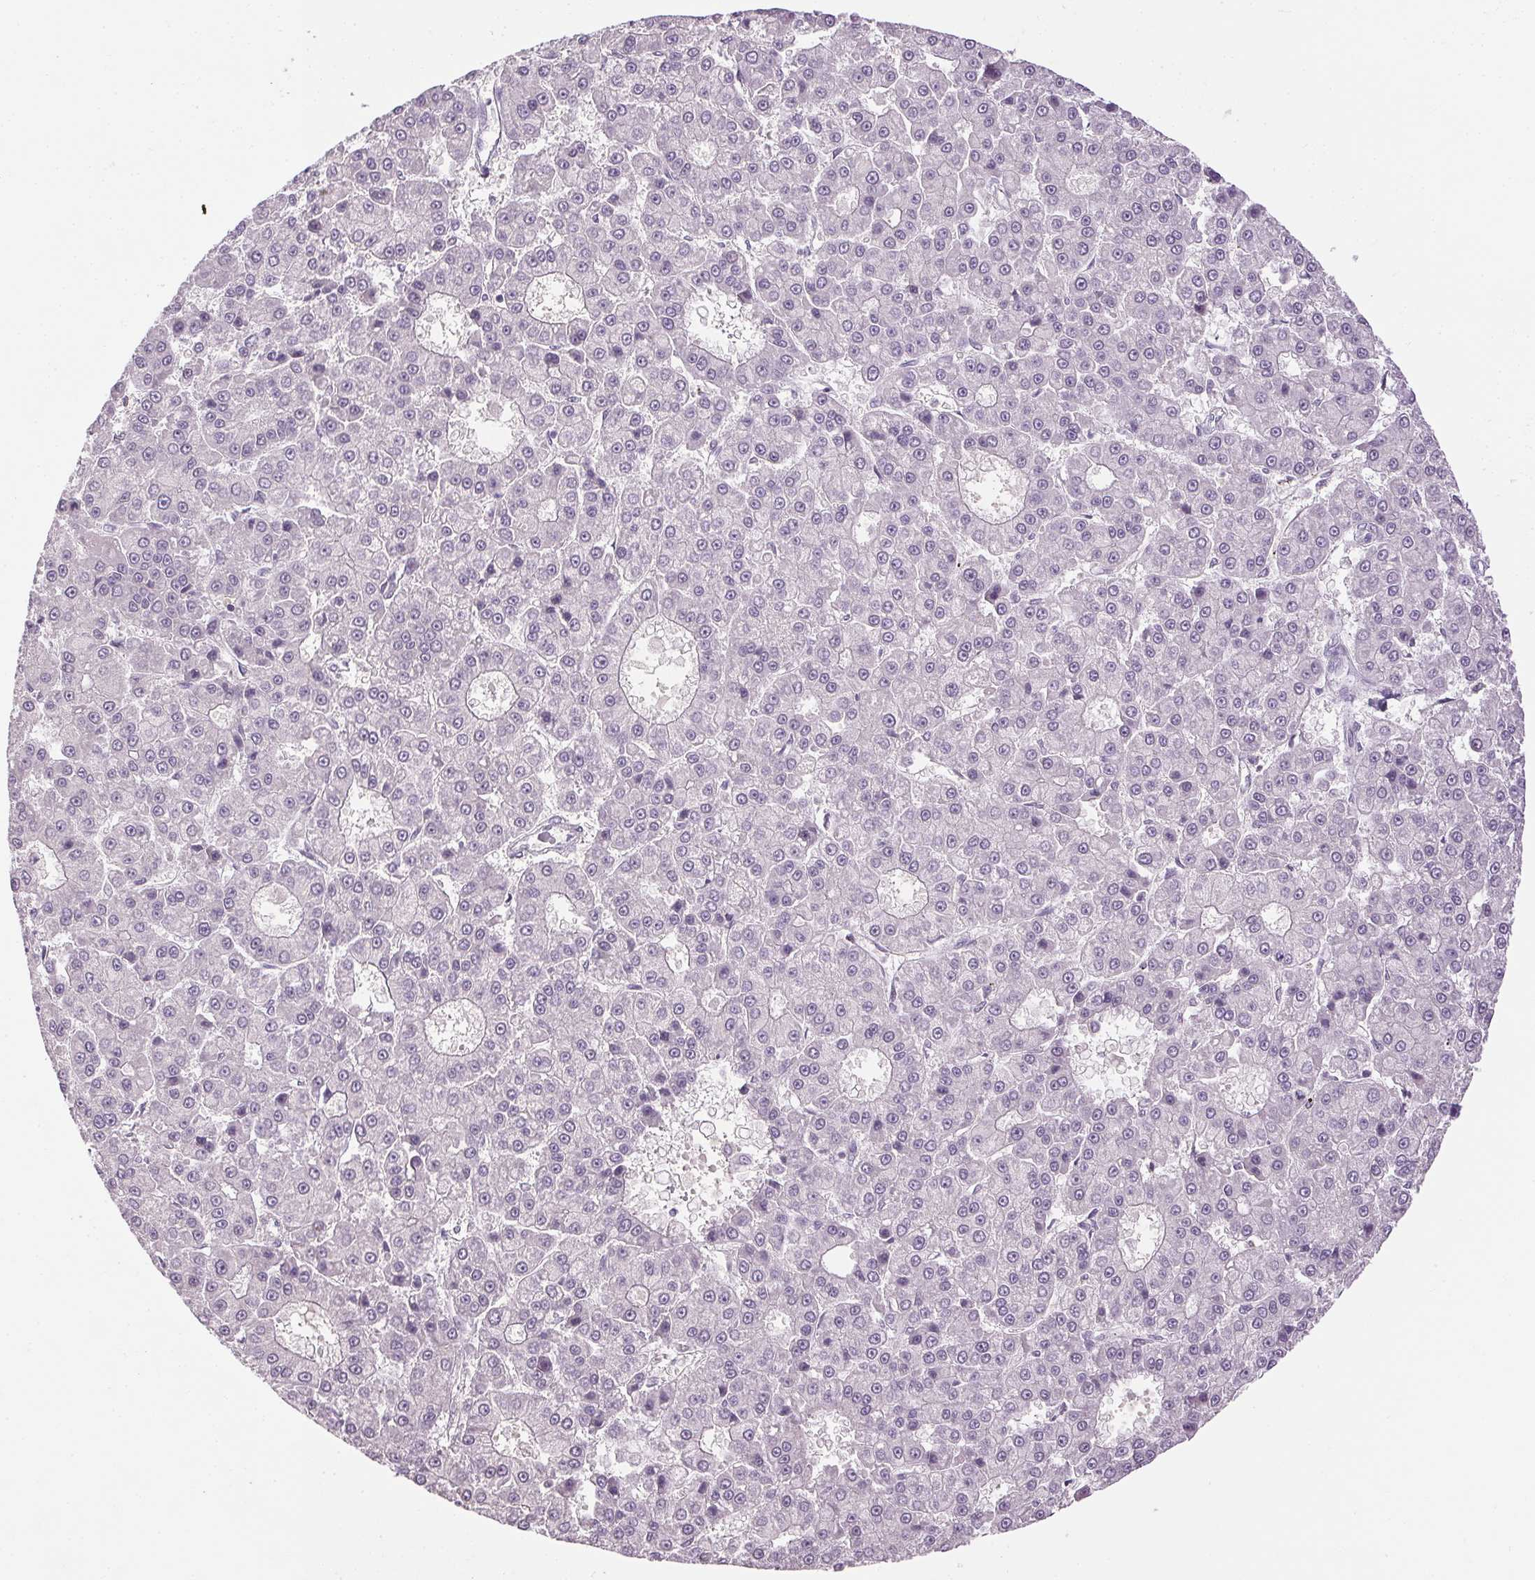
{"staining": {"intensity": "negative", "quantity": "none", "location": "none"}, "tissue": "liver cancer", "cell_type": "Tumor cells", "image_type": "cancer", "snomed": [{"axis": "morphology", "description": "Carcinoma, Hepatocellular, NOS"}, {"axis": "topography", "description": "Liver"}], "caption": "Immunohistochemistry photomicrograph of neoplastic tissue: liver hepatocellular carcinoma stained with DAB shows no significant protein positivity in tumor cells.", "gene": "FAM168A", "patient": {"sex": "male", "age": 70}}